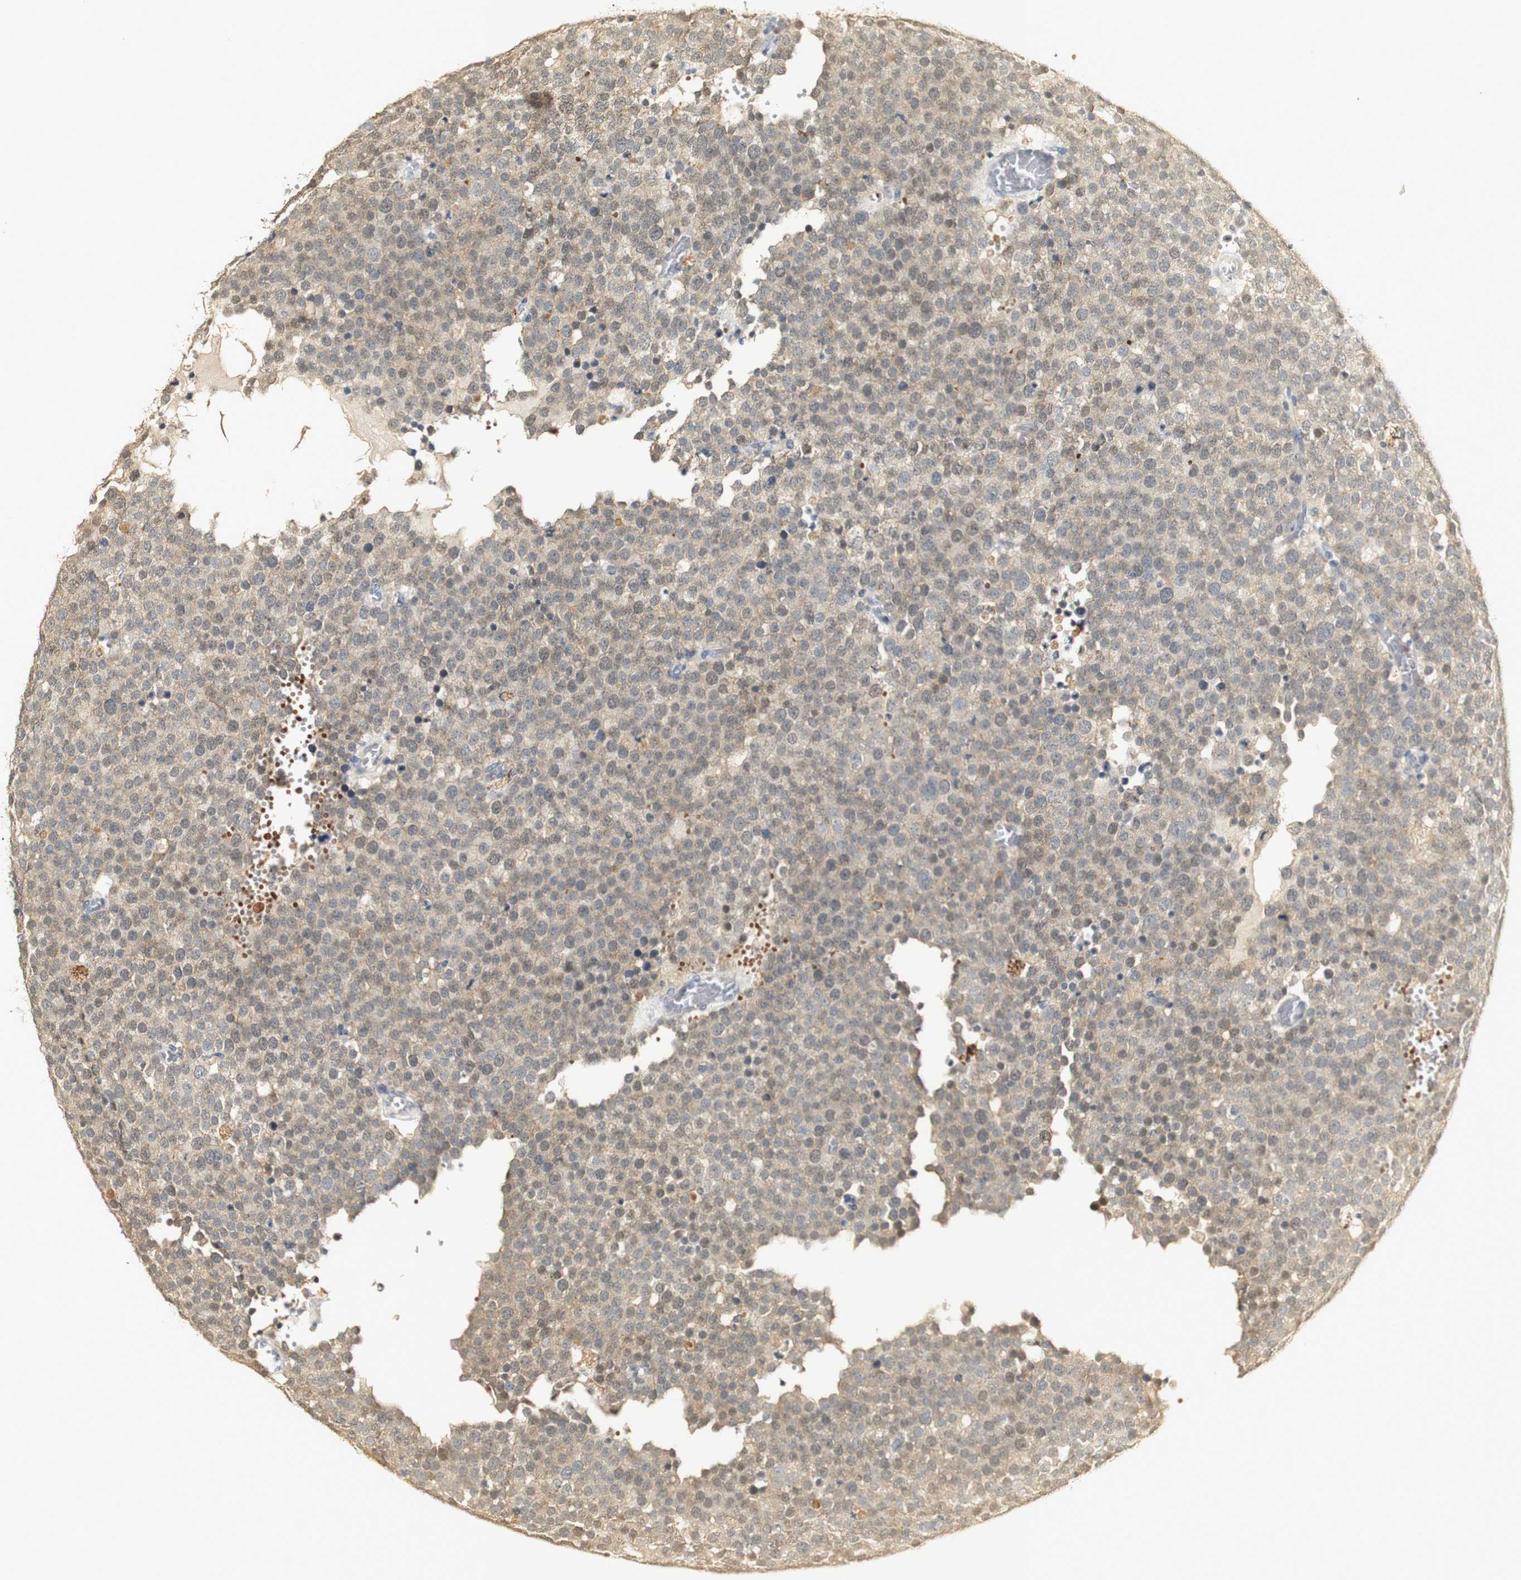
{"staining": {"intensity": "weak", "quantity": ">75%", "location": "cytoplasmic/membranous,nuclear"}, "tissue": "testis cancer", "cell_type": "Tumor cells", "image_type": "cancer", "snomed": [{"axis": "morphology", "description": "Normal tissue, NOS"}, {"axis": "morphology", "description": "Seminoma, NOS"}, {"axis": "topography", "description": "Testis"}], "caption": "Human testis seminoma stained with a brown dye exhibits weak cytoplasmic/membranous and nuclear positive positivity in approximately >75% of tumor cells.", "gene": "SYT7", "patient": {"sex": "male", "age": 71}}